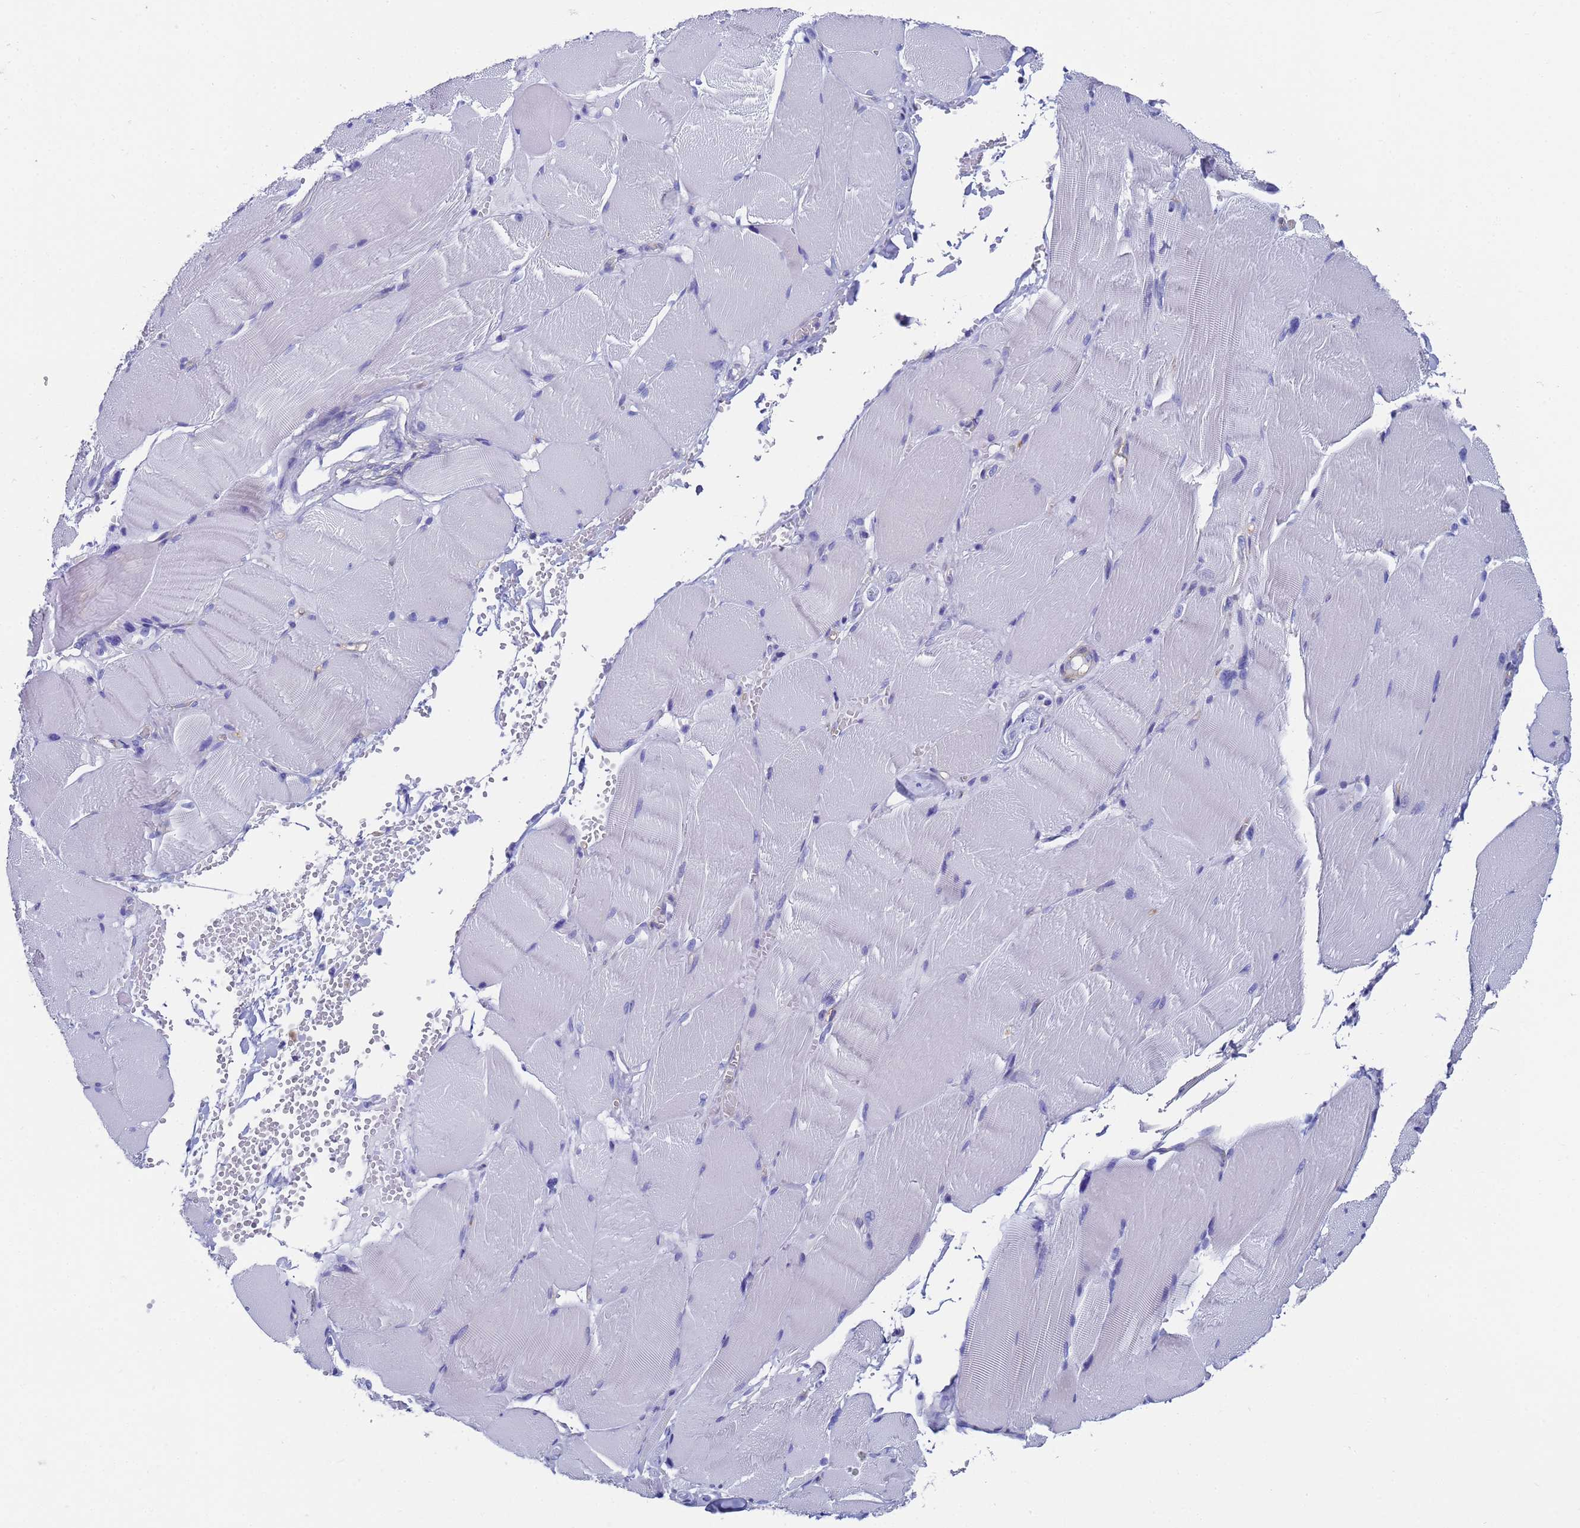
{"staining": {"intensity": "negative", "quantity": "none", "location": "none"}, "tissue": "adipose tissue", "cell_type": "Adipocytes", "image_type": "normal", "snomed": [{"axis": "morphology", "description": "Normal tissue, NOS"}, {"axis": "topography", "description": "Skeletal muscle"}, {"axis": "topography", "description": "Peripheral nerve tissue"}], "caption": "Immunohistochemical staining of benign human adipose tissue demonstrates no significant expression in adipocytes. The staining was performed using DAB to visualize the protein expression in brown, while the nuclei were stained in blue with hematoxylin (Magnification: 20x).", "gene": "TM4SF4", "patient": {"sex": "female", "age": 55}}